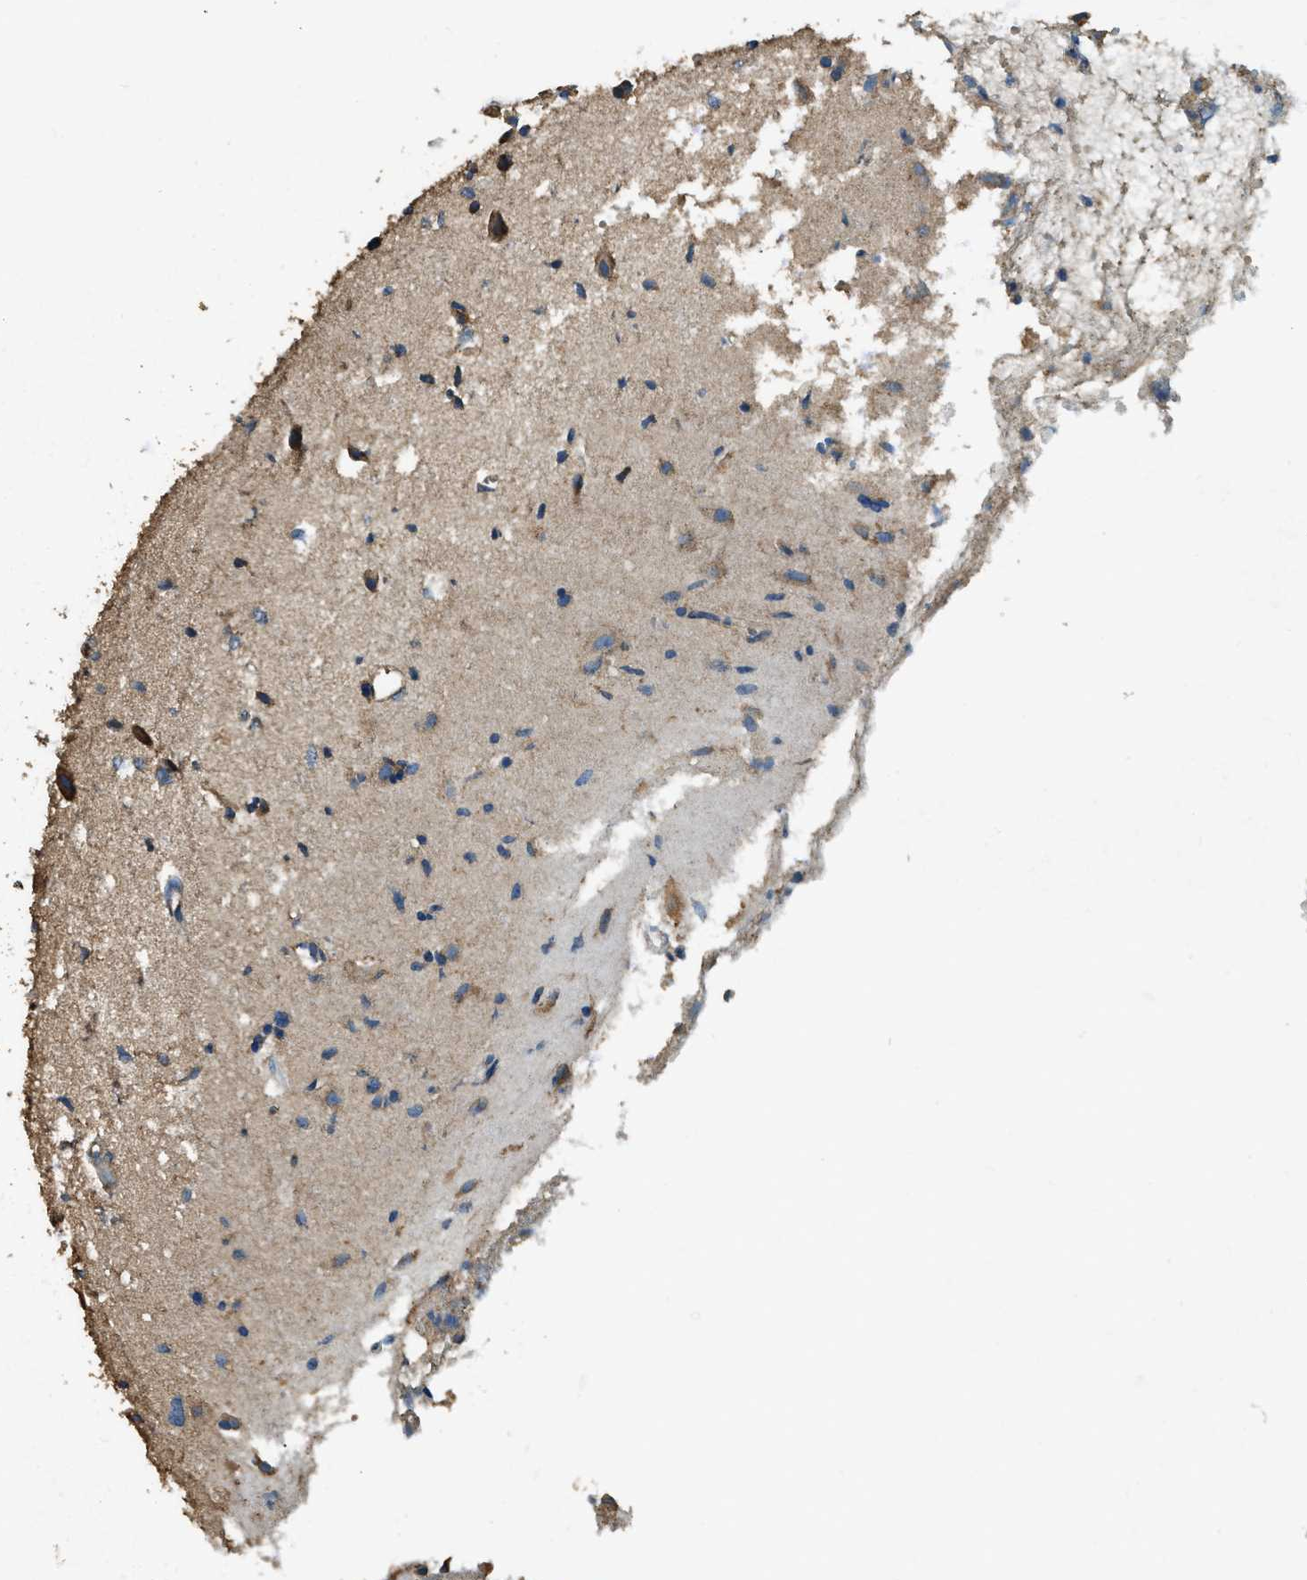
{"staining": {"intensity": "moderate", "quantity": "<25%", "location": "cytoplasmic/membranous"}, "tissue": "glioma", "cell_type": "Tumor cells", "image_type": "cancer", "snomed": [{"axis": "morphology", "description": "Glioma, malignant, High grade"}, {"axis": "topography", "description": "Brain"}], "caption": "The micrograph shows a brown stain indicating the presence of a protein in the cytoplasmic/membranous of tumor cells in malignant glioma (high-grade). The staining is performed using DAB brown chromogen to label protein expression. The nuclei are counter-stained blue using hematoxylin.", "gene": "ERGIC1", "patient": {"sex": "female", "age": 59}}